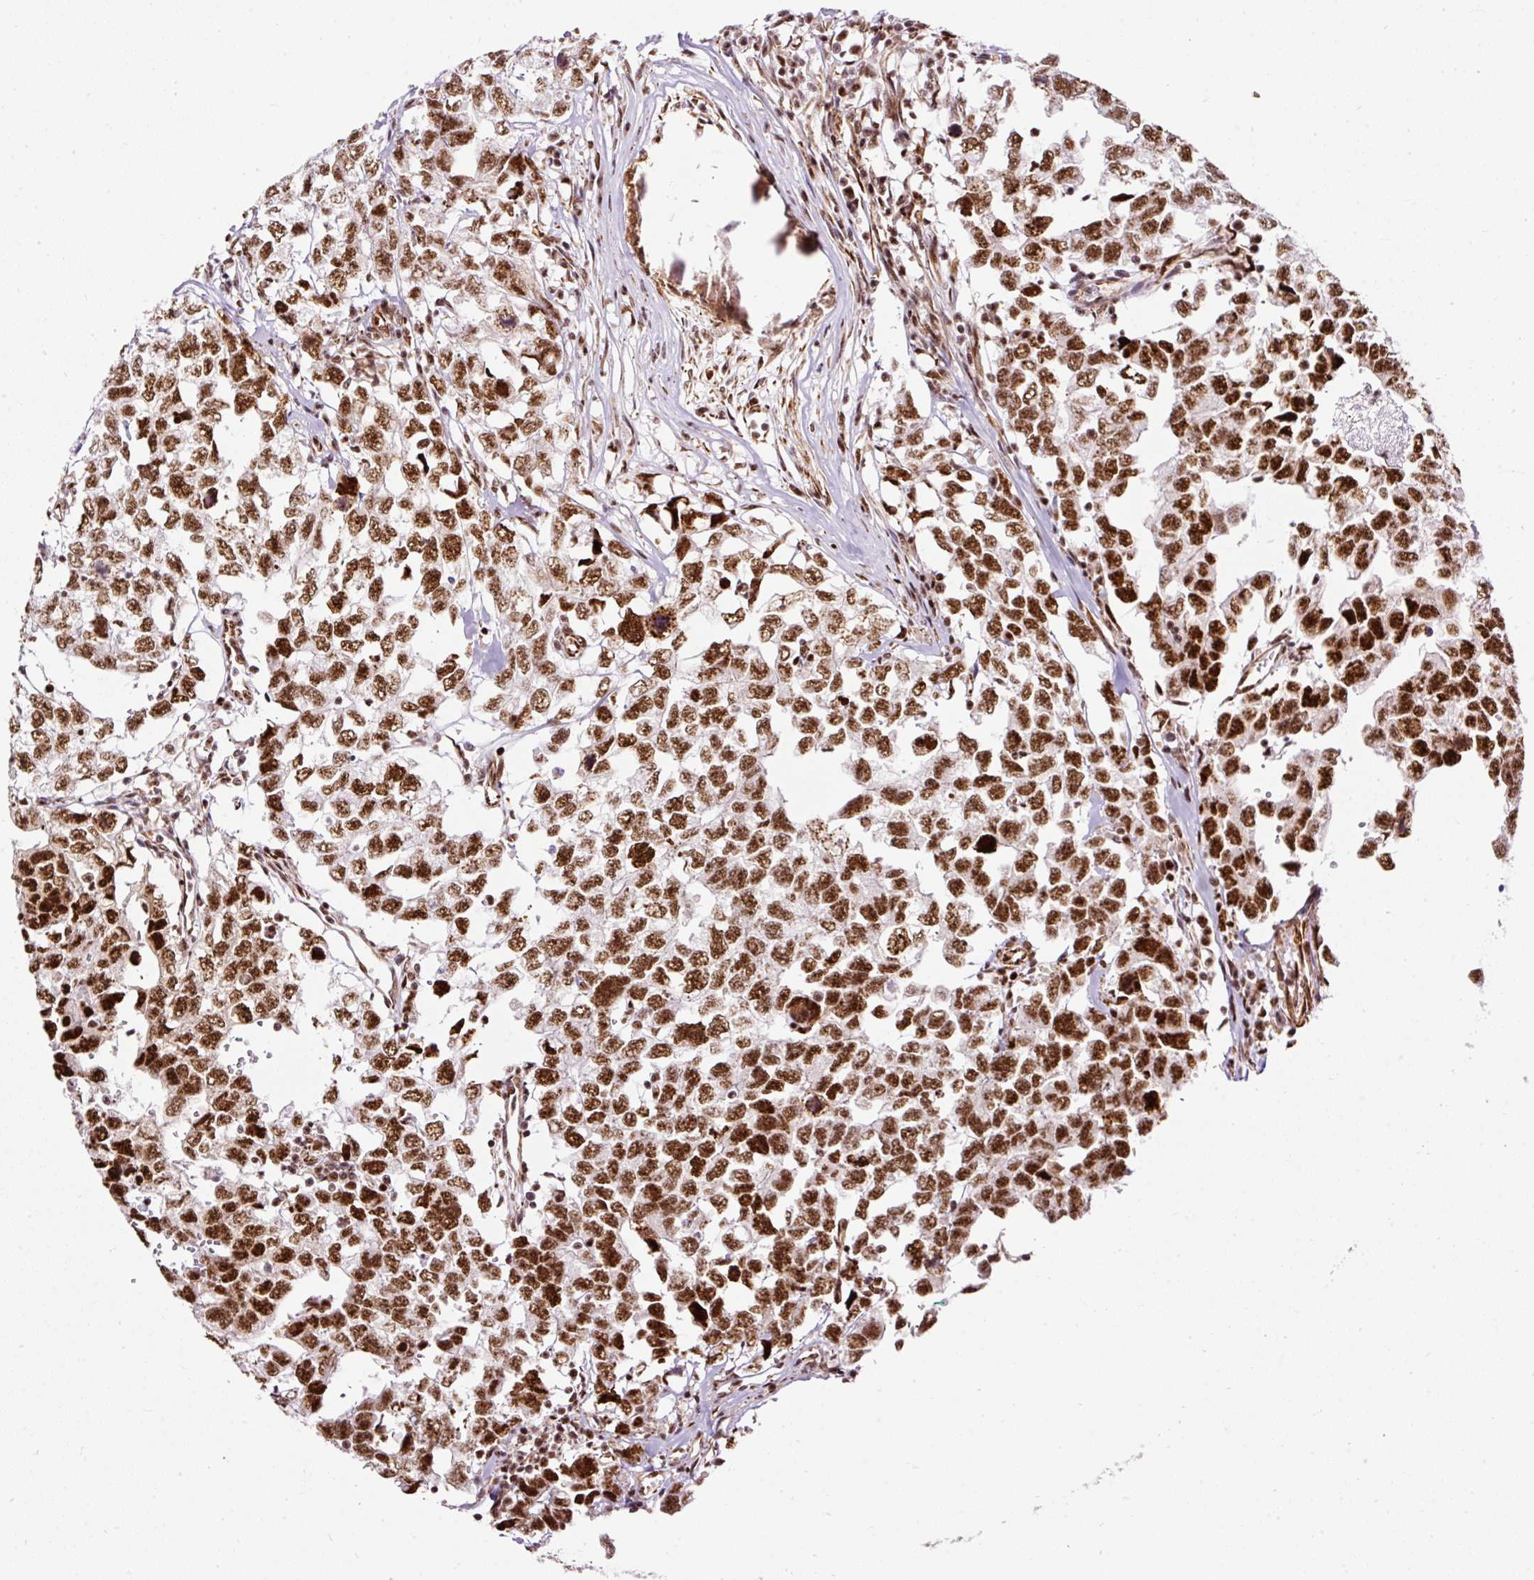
{"staining": {"intensity": "strong", "quantity": ">75%", "location": "nuclear"}, "tissue": "testis cancer", "cell_type": "Tumor cells", "image_type": "cancer", "snomed": [{"axis": "morphology", "description": "Carcinoma, Embryonal, NOS"}, {"axis": "topography", "description": "Testis"}], "caption": "Testis embryonal carcinoma stained for a protein (brown) demonstrates strong nuclear positive expression in approximately >75% of tumor cells.", "gene": "LUC7L2", "patient": {"sex": "male", "age": 22}}